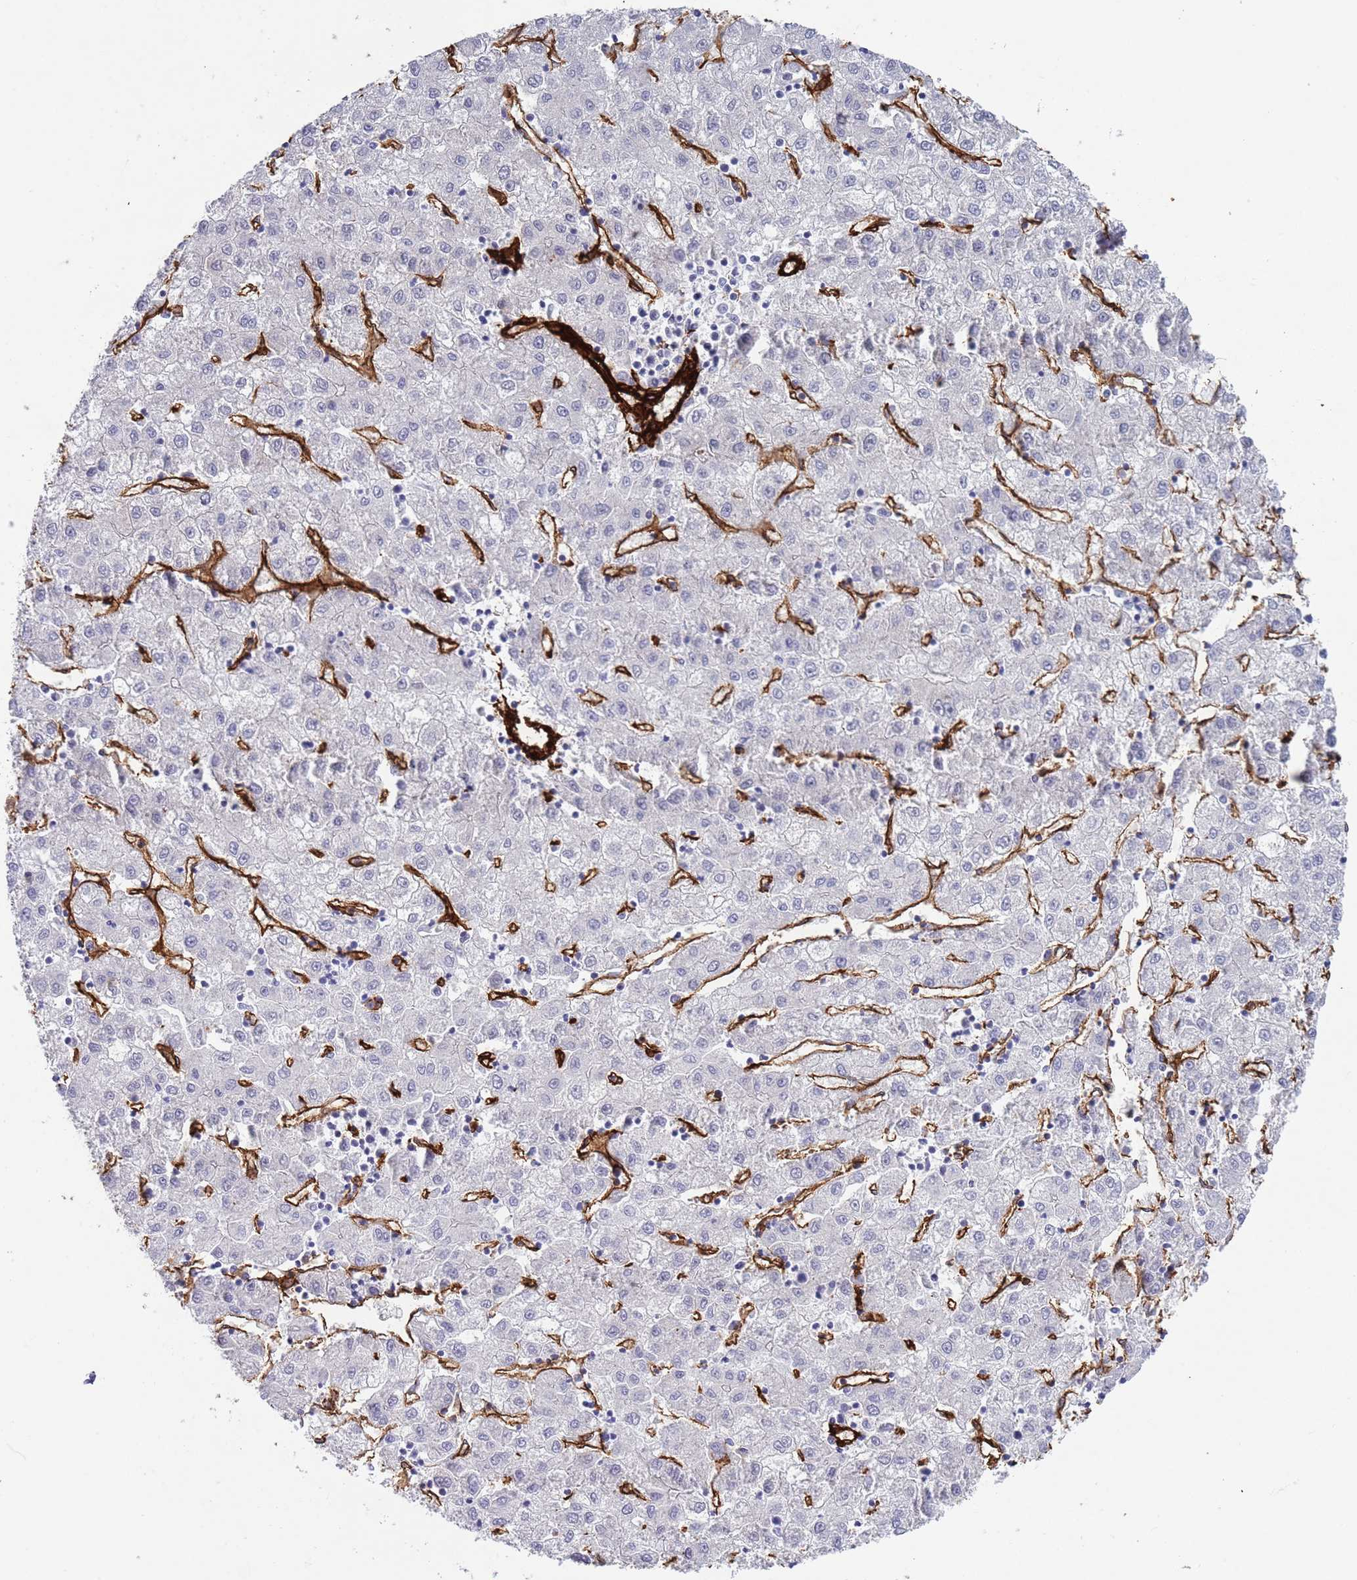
{"staining": {"intensity": "negative", "quantity": "none", "location": "none"}, "tissue": "liver cancer", "cell_type": "Tumor cells", "image_type": "cancer", "snomed": [{"axis": "morphology", "description": "Carcinoma, Hepatocellular, NOS"}, {"axis": "topography", "description": "Liver"}], "caption": "IHC of liver cancer (hepatocellular carcinoma) demonstrates no expression in tumor cells. (DAB (3,3'-diaminobenzidine) immunohistochemistry (IHC), high magnification).", "gene": "CAV2", "patient": {"sex": "male", "age": 72}}